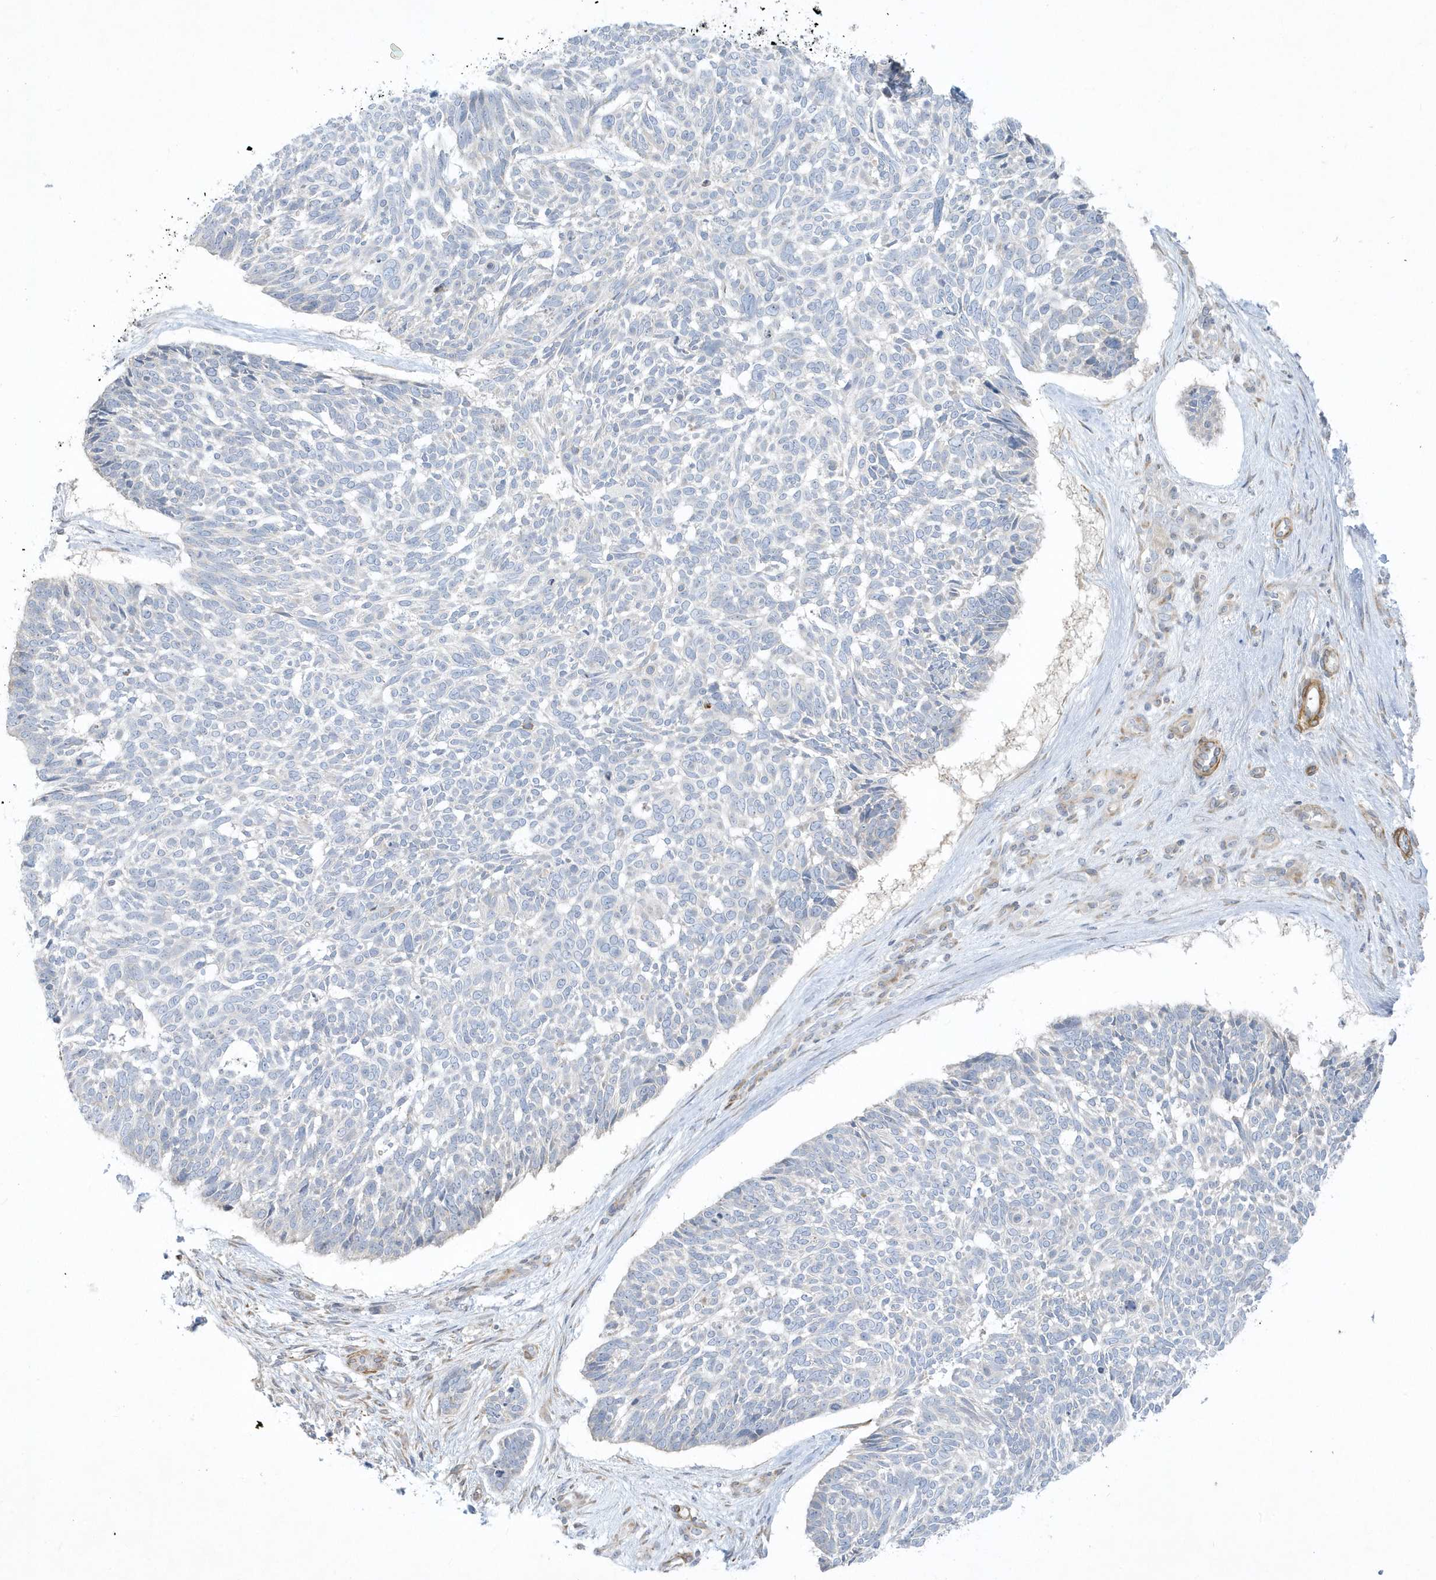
{"staining": {"intensity": "negative", "quantity": "none", "location": "none"}, "tissue": "skin cancer", "cell_type": "Tumor cells", "image_type": "cancer", "snomed": [{"axis": "morphology", "description": "Basal cell carcinoma"}, {"axis": "topography", "description": "Skin"}], "caption": "Tumor cells show no significant expression in skin basal cell carcinoma.", "gene": "THADA", "patient": {"sex": "male", "age": 88}}